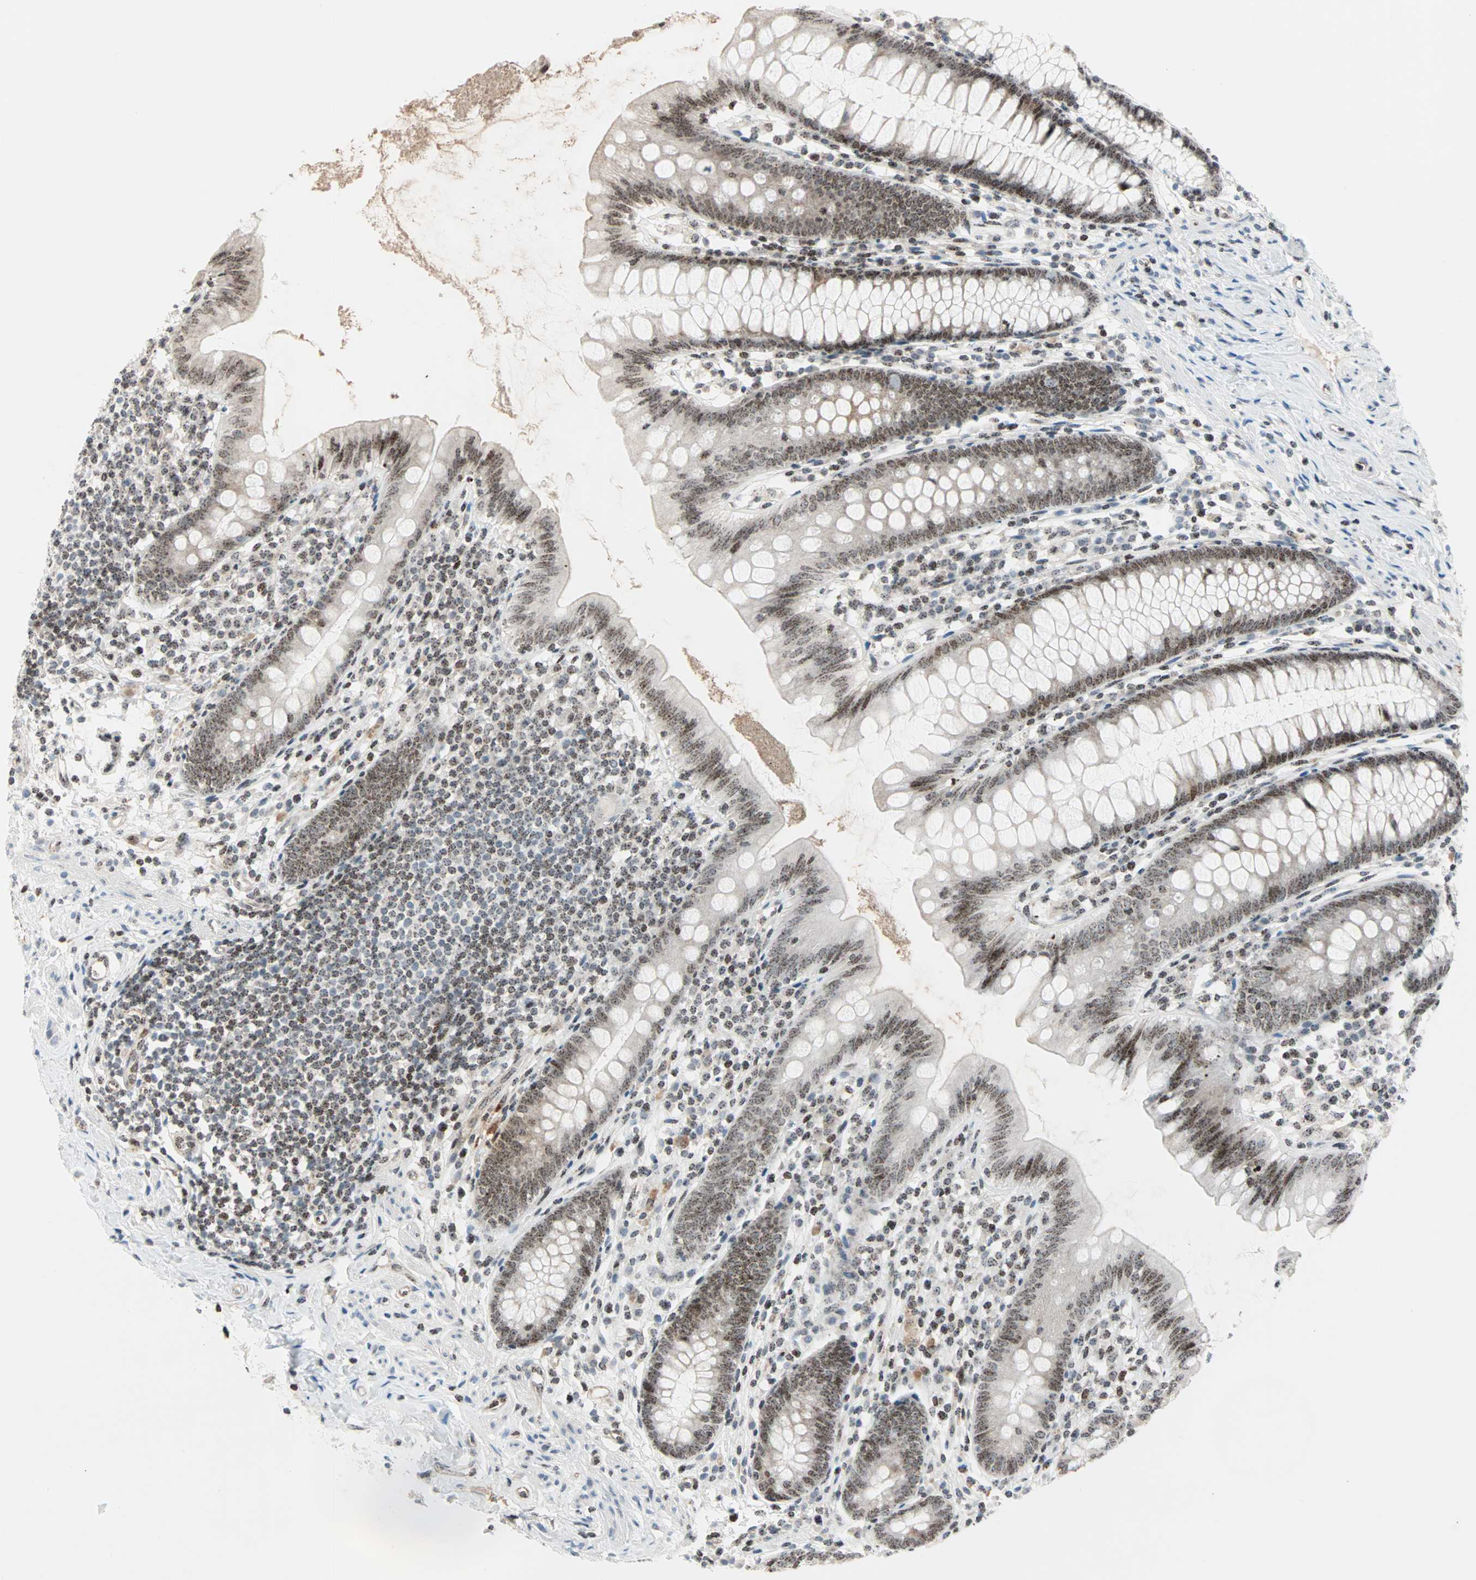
{"staining": {"intensity": "weak", "quantity": ">75%", "location": "nuclear"}, "tissue": "appendix", "cell_type": "Glandular cells", "image_type": "normal", "snomed": [{"axis": "morphology", "description": "Normal tissue, NOS"}, {"axis": "topography", "description": "Appendix"}], "caption": "Benign appendix was stained to show a protein in brown. There is low levels of weak nuclear positivity in approximately >75% of glandular cells.", "gene": "CENPA", "patient": {"sex": "male", "age": 52}}